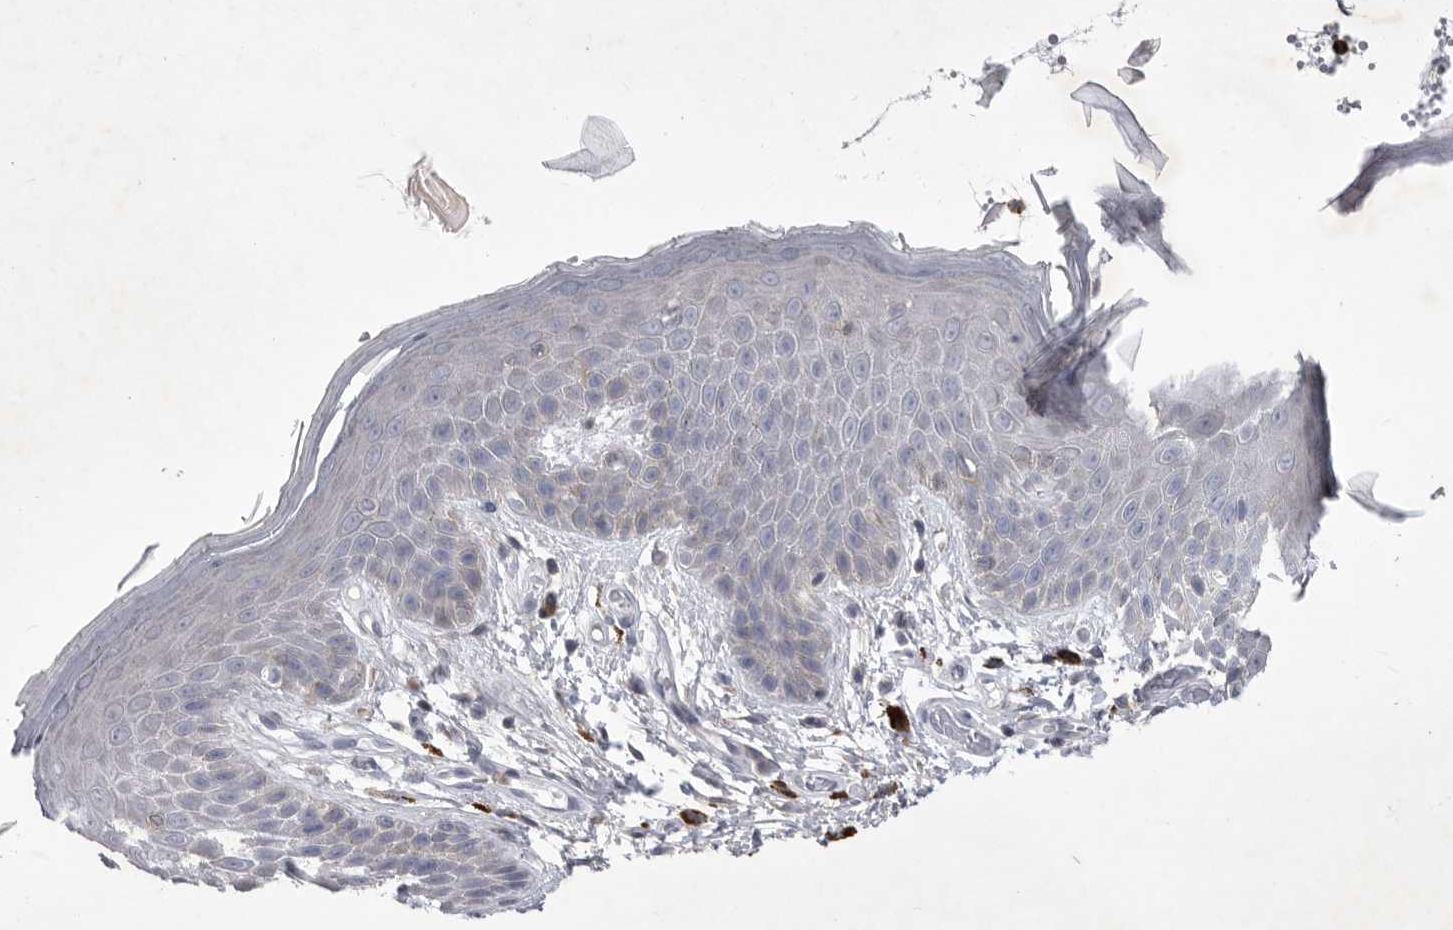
{"staining": {"intensity": "negative", "quantity": "none", "location": "none"}, "tissue": "skin", "cell_type": "Epidermal cells", "image_type": "normal", "snomed": [{"axis": "morphology", "description": "Normal tissue, NOS"}, {"axis": "topography", "description": "Anal"}], "caption": "High magnification brightfield microscopy of benign skin stained with DAB (brown) and counterstained with hematoxylin (blue): epidermal cells show no significant staining. (IHC, brightfield microscopy, high magnification).", "gene": "SIGLEC10", "patient": {"sex": "male", "age": 74}}